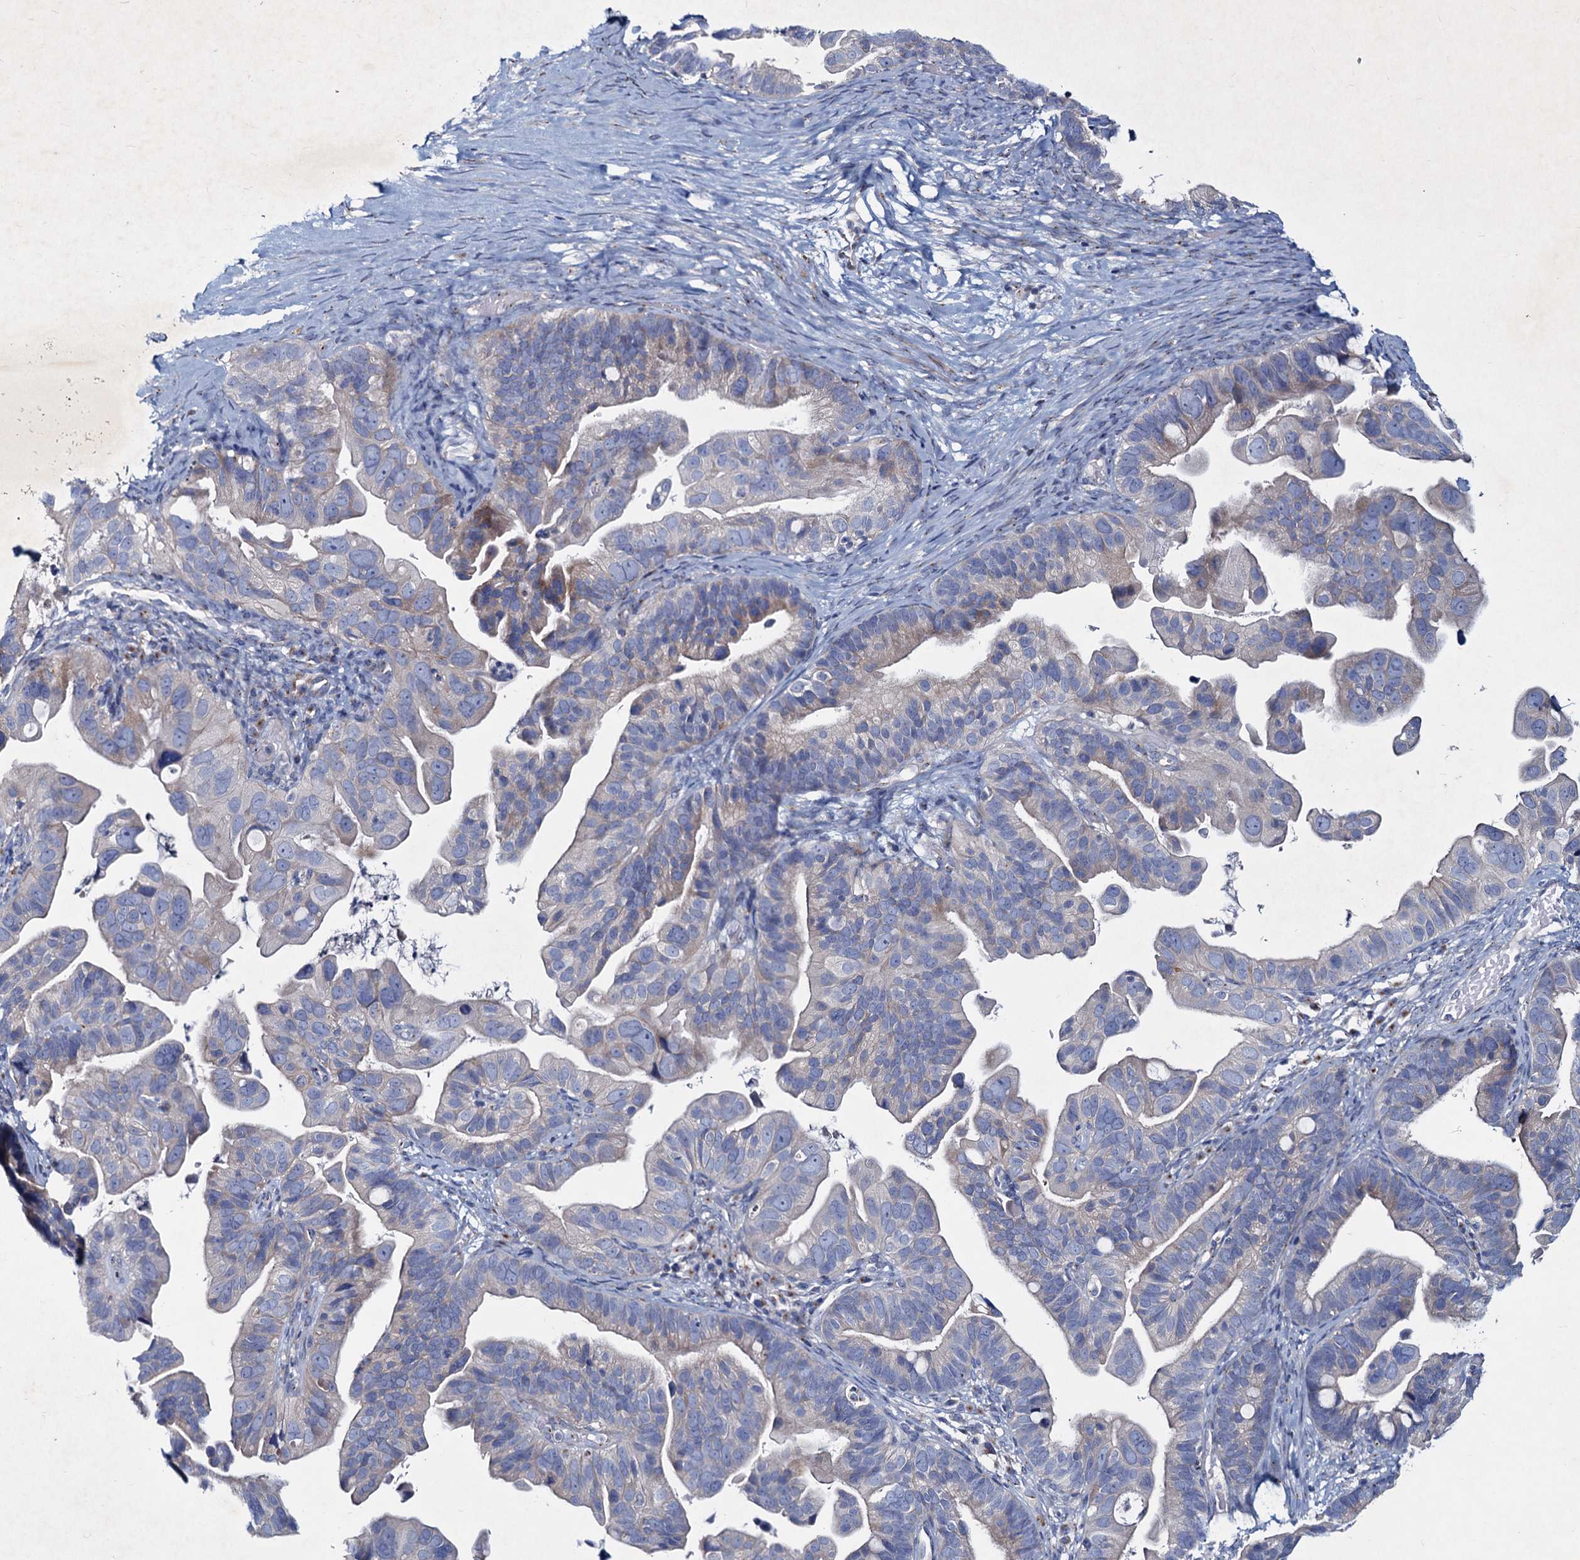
{"staining": {"intensity": "negative", "quantity": "none", "location": "none"}, "tissue": "ovarian cancer", "cell_type": "Tumor cells", "image_type": "cancer", "snomed": [{"axis": "morphology", "description": "Cystadenocarcinoma, serous, NOS"}, {"axis": "topography", "description": "Ovary"}], "caption": "Ovarian cancer (serous cystadenocarcinoma) stained for a protein using immunohistochemistry (IHC) reveals no expression tumor cells.", "gene": "AGBL4", "patient": {"sex": "female", "age": 56}}